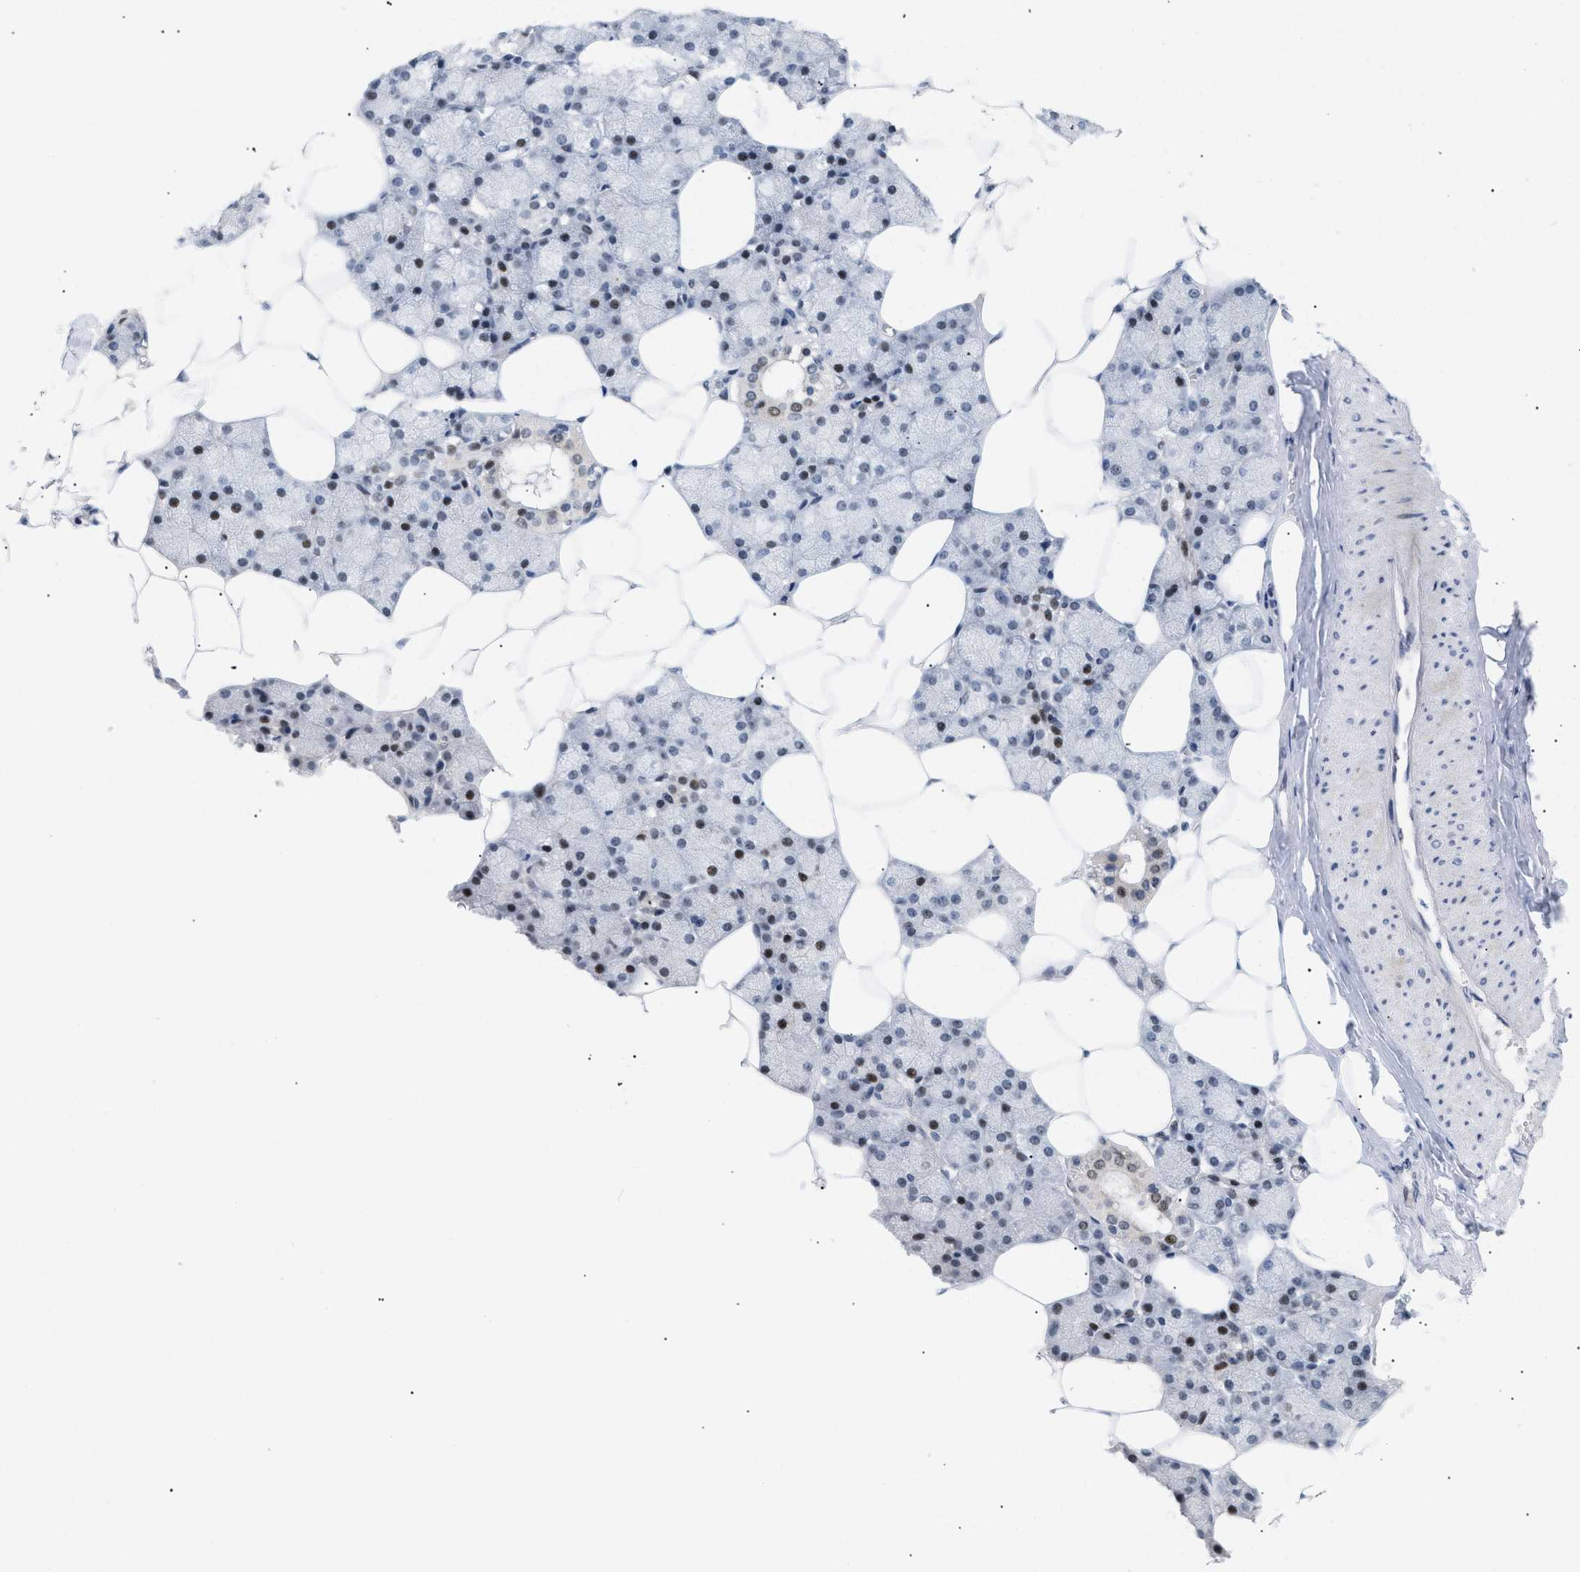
{"staining": {"intensity": "strong", "quantity": "25%-75%", "location": "nuclear"}, "tissue": "salivary gland", "cell_type": "Glandular cells", "image_type": "normal", "snomed": [{"axis": "morphology", "description": "Normal tissue, NOS"}, {"axis": "topography", "description": "Salivary gland"}], "caption": "Protein positivity by immunohistochemistry (IHC) exhibits strong nuclear staining in about 25%-75% of glandular cells in unremarkable salivary gland.", "gene": "PPARD", "patient": {"sex": "male", "age": 62}}